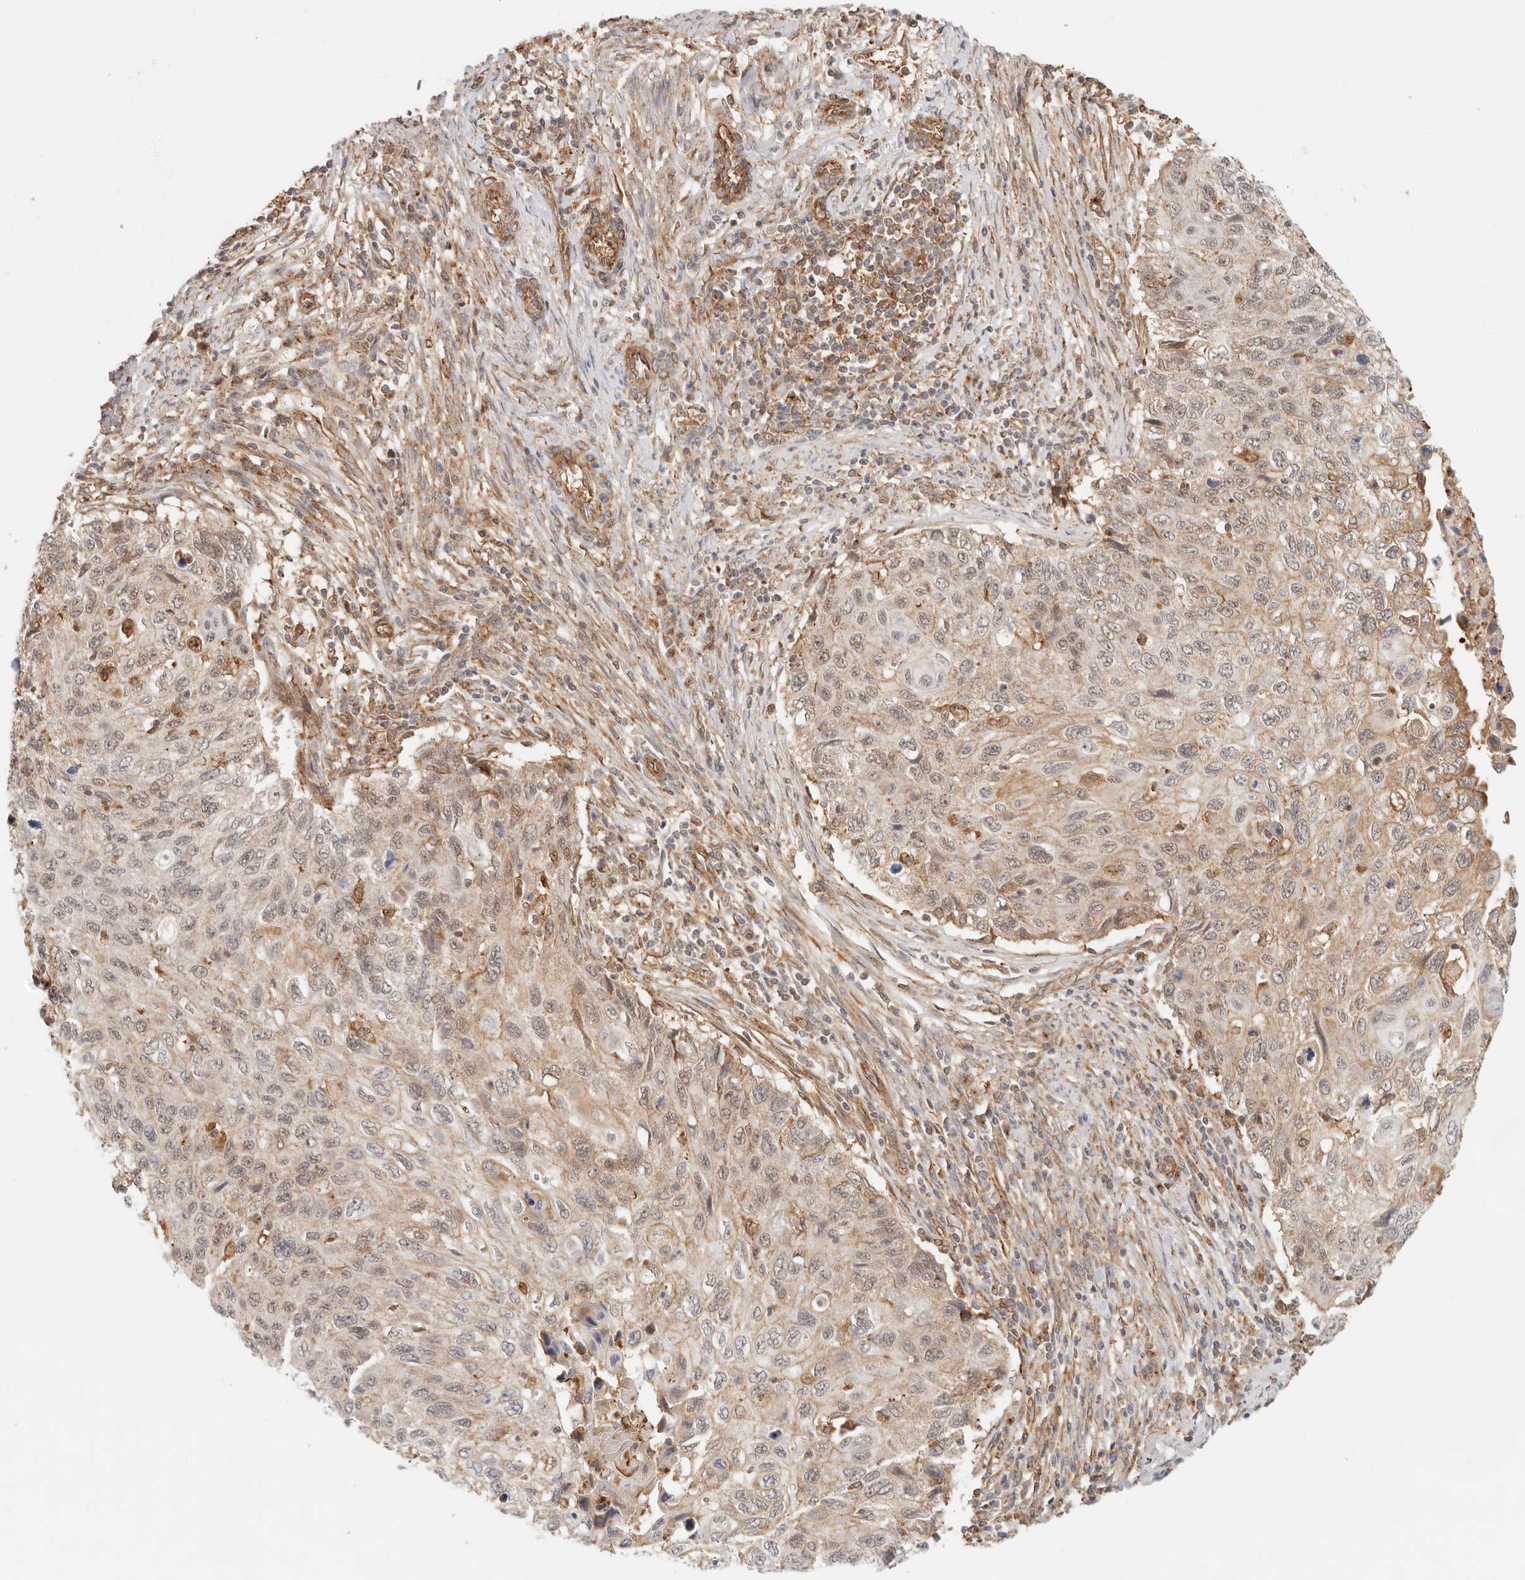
{"staining": {"intensity": "weak", "quantity": "25%-75%", "location": "cytoplasmic/membranous,nuclear"}, "tissue": "cervical cancer", "cell_type": "Tumor cells", "image_type": "cancer", "snomed": [{"axis": "morphology", "description": "Squamous cell carcinoma, NOS"}, {"axis": "topography", "description": "Cervix"}], "caption": "Cervical cancer (squamous cell carcinoma) stained with DAB (3,3'-diaminobenzidine) immunohistochemistry (IHC) demonstrates low levels of weak cytoplasmic/membranous and nuclear positivity in about 25%-75% of tumor cells.", "gene": "HEXD", "patient": {"sex": "female", "age": 70}}